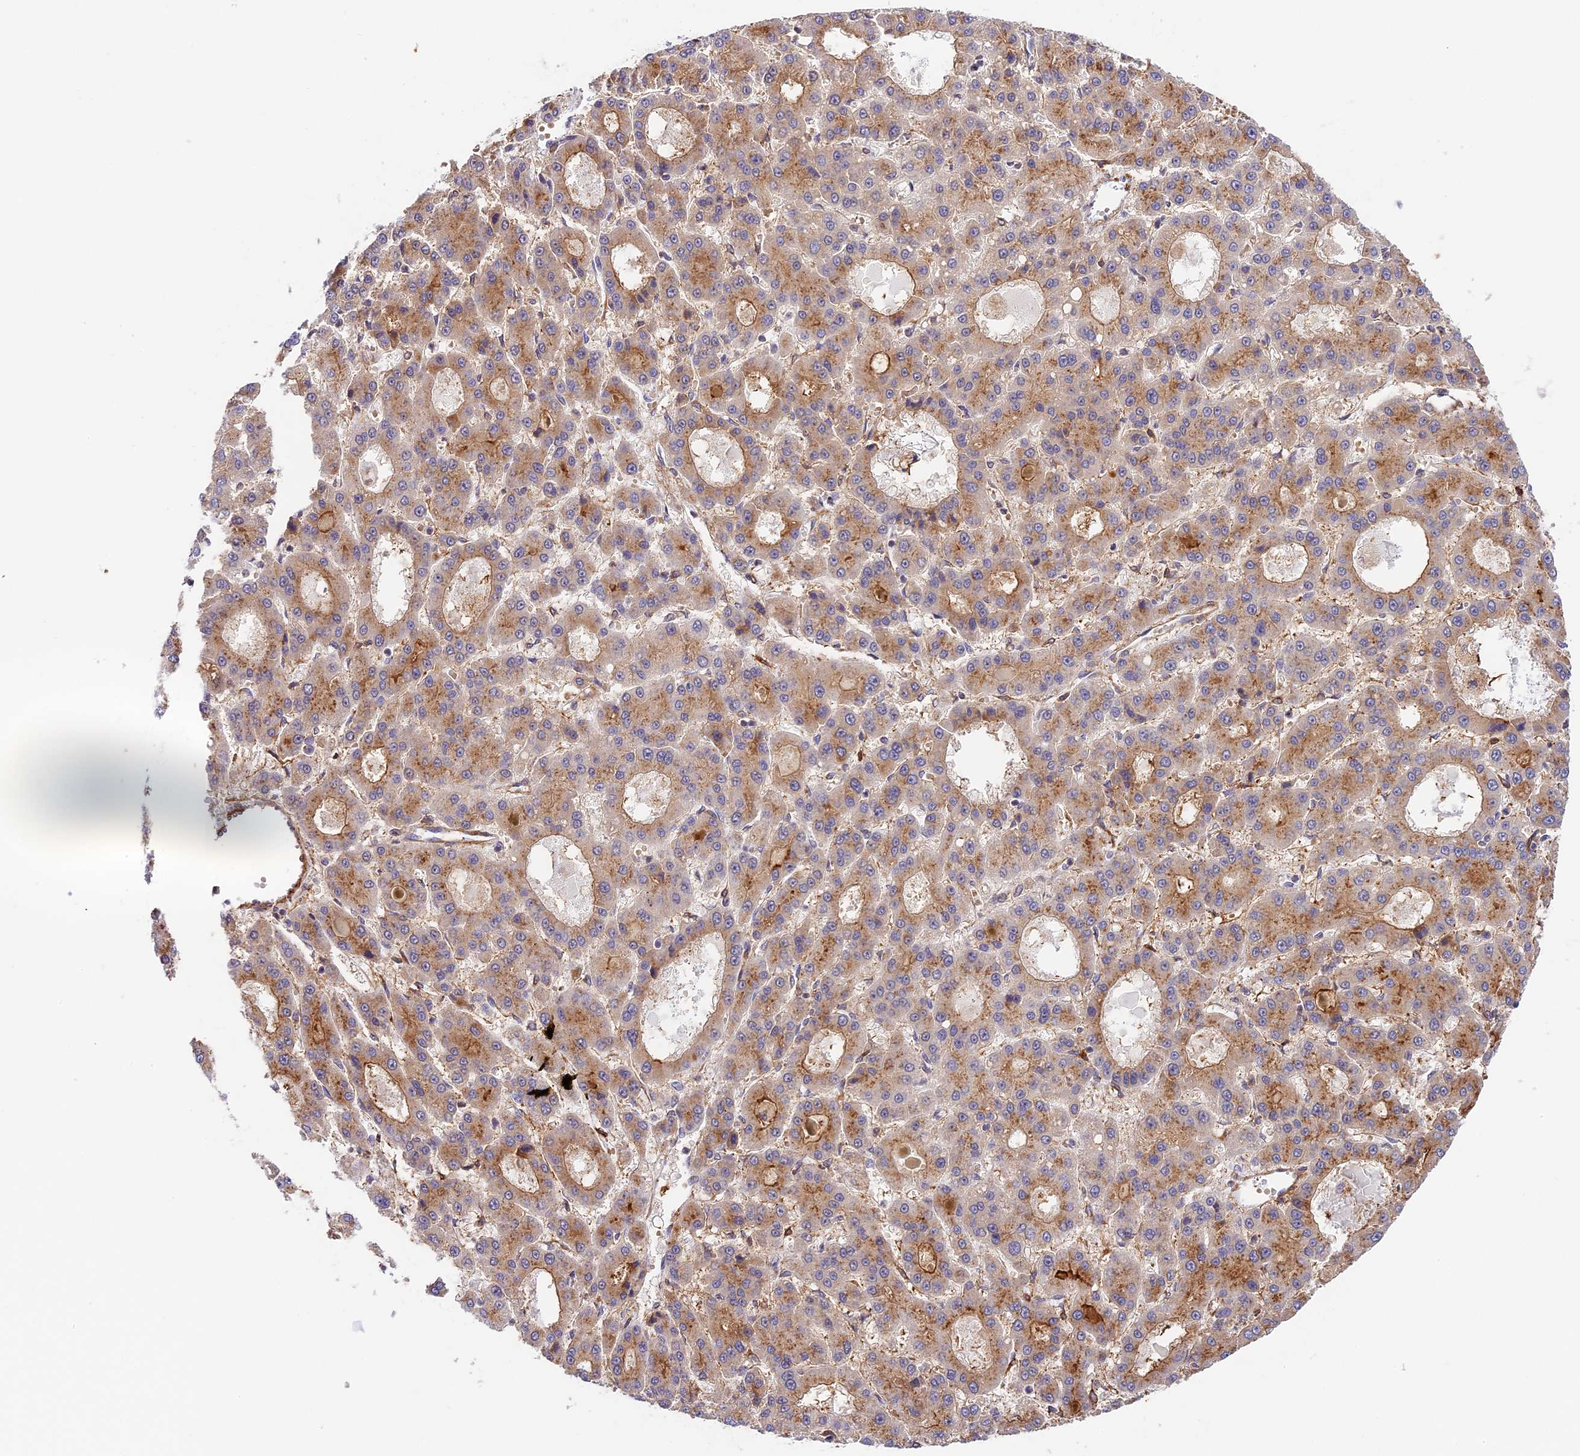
{"staining": {"intensity": "moderate", "quantity": "25%-75%", "location": "cytoplasmic/membranous"}, "tissue": "liver cancer", "cell_type": "Tumor cells", "image_type": "cancer", "snomed": [{"axis": "morphology", "description": "Carcinoma, Hepatocellular, NOS"}, {"axis": "topography", "description": "Liver"}], "caption": "Liver cancer tissue exhibits moderate cytoplasmic/membranous positivity in about 25%-75% of tumor cells Immunohistochemistry stains the protein in brown and the nuclei are stained blue.", "gene": "HEATR5B", "patient": {"sex": "male", "age": 70}}